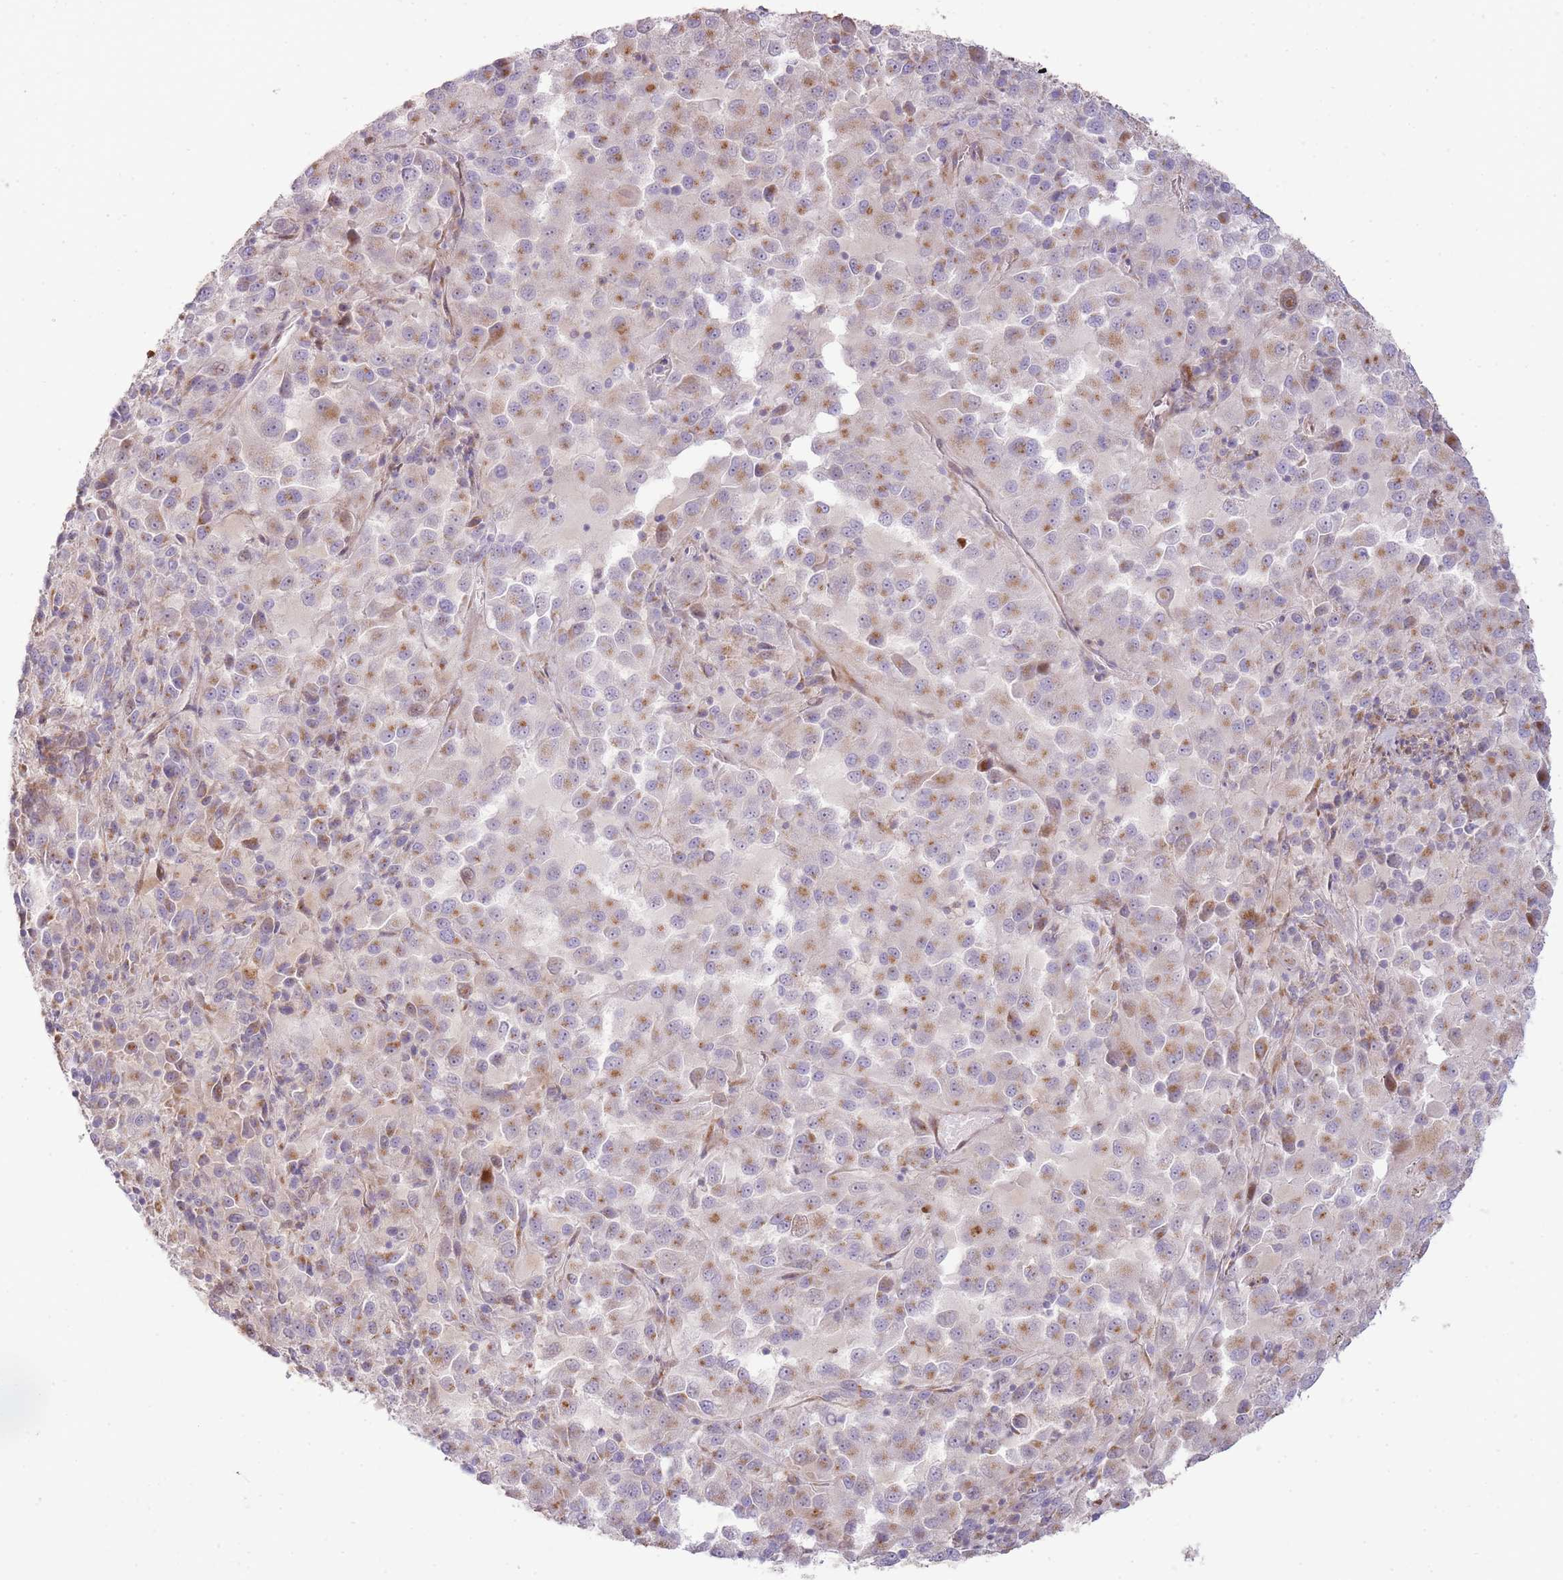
{"staining": {"intensity": "moderate", "quantity": "25%-75%", "location": "cytoplasmic/membranous"}, "tissue": "melanoma", "cell_type": "Tumor cells", "image_type": "cancer", "snomed": [{"axis": "morphology", "description": "Malignant melanoma, Metastatic site"}, {"axis": "topography", "description": "Lung"}], "caption": "Melanoma stained with DAB immunohistochemistry shows medium levels of moderate cytoplasmic/membranous expression in about 25%-75% of tumor cells. Nuclei are stained in blue.", "gene": "PPP3R2", "patient": {"sex": "male", "age": 64}}